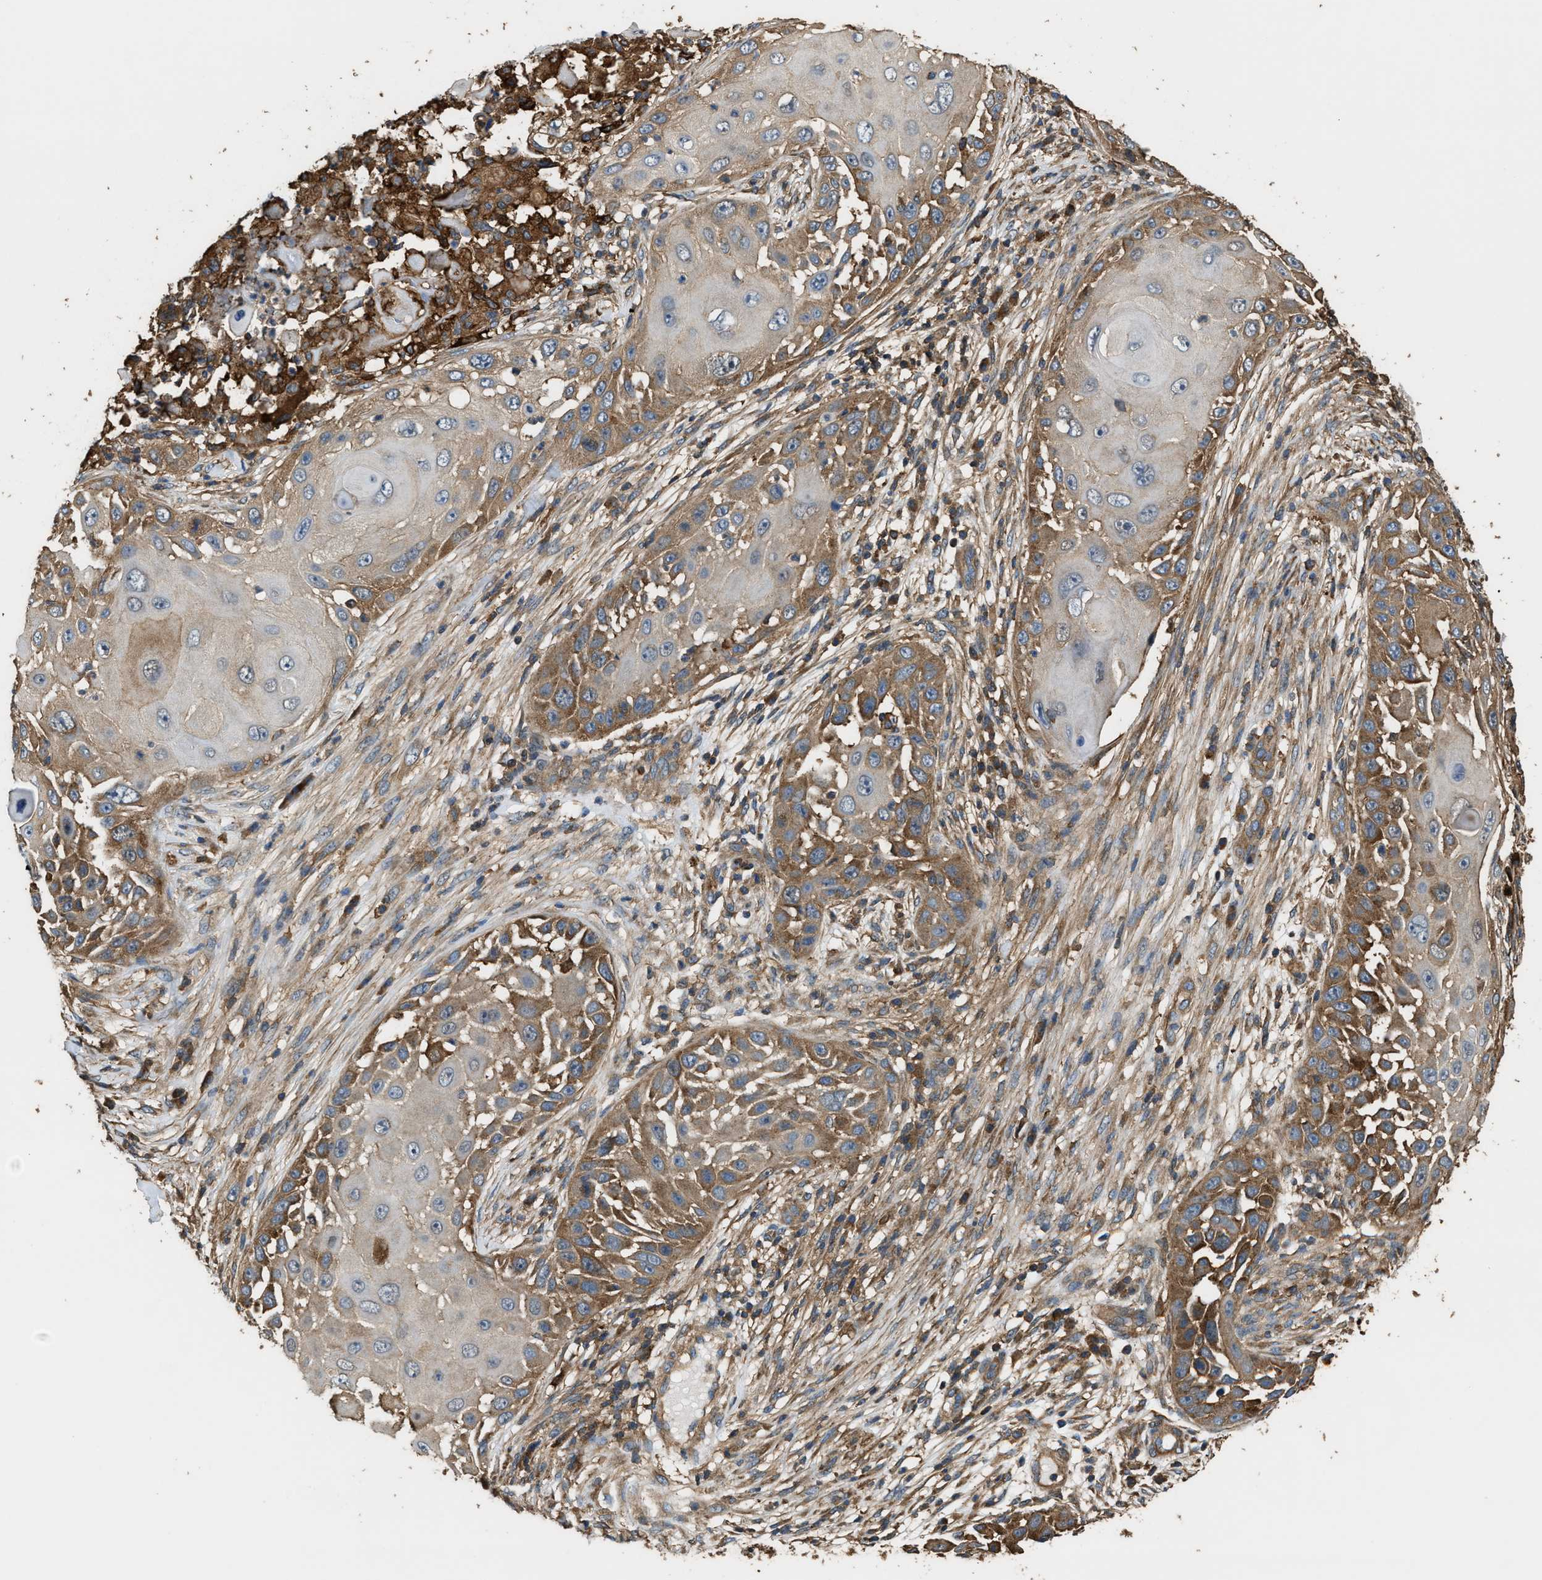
{"staining": {"intensity": "moderate", "quantity": ">75%", "location": "cytoplasmic/membranous"}, "tissue": "skin cancer", "cell_type": "Tumor cells", "image_type": "cancer", "snomed": [{"axis": "morphology", "description": "Squamous cell carcinoma, NOS"}, {"axis": "topography", "description": "Skin"}], "caption": "Immunohistochemical staining of human squamous cell carcinoma (skin) demonstrates moderate cytoplasmic/membranous protein expression in about >75% of tumor cells. Using DAB (3,3'-diaminobenzidine) (brown) and hematoxylin (blue) stains, captured at high magnification using brightfield microscopy.", "gene": "ATIC", "patient": {"sex": "female", "age": 44}}